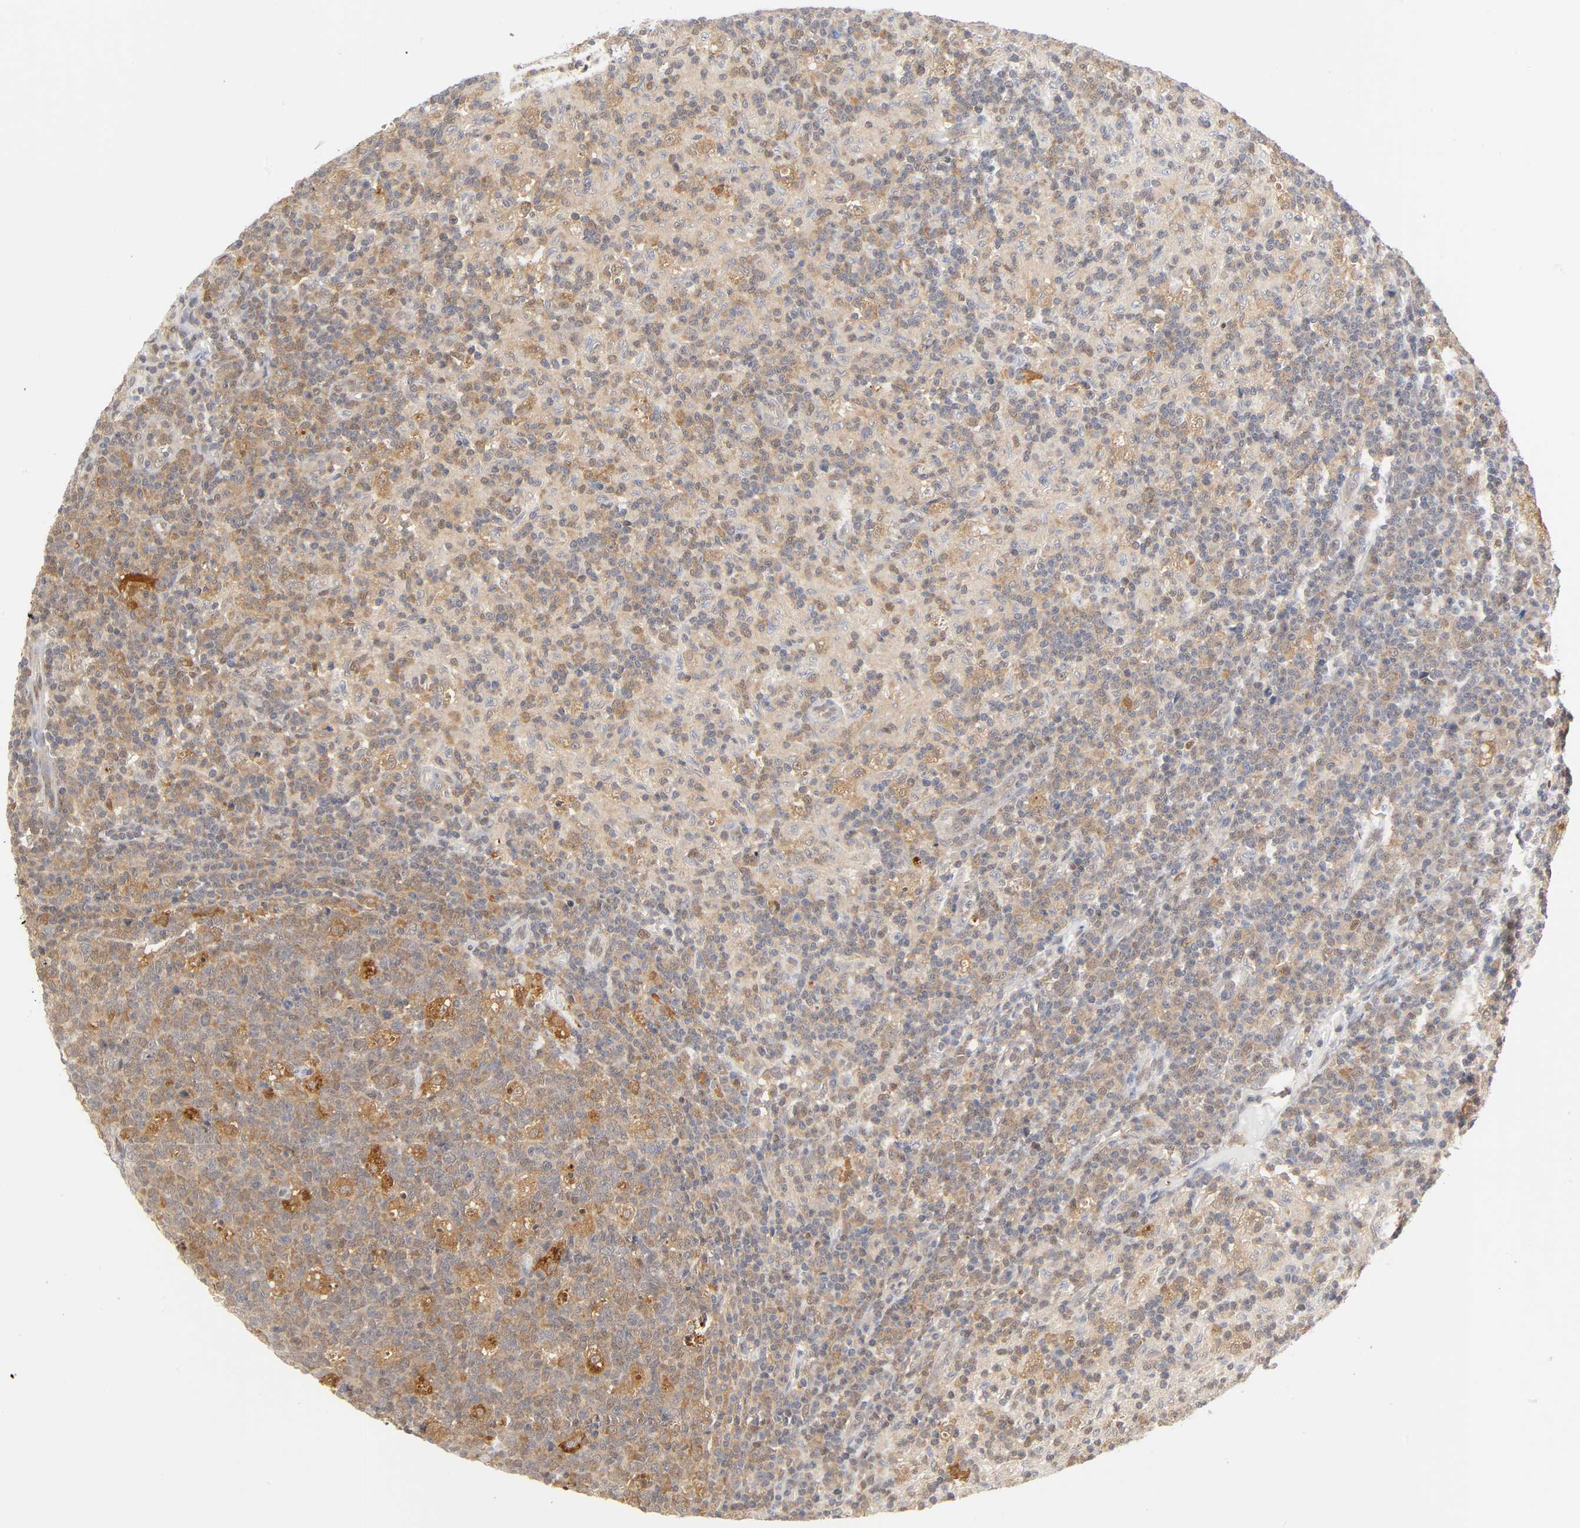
{"staining": {"intensity": "moderate", "quantity": ">75%", "location": "cytoplasmic/membranous"}, "tissue": "lymph node", "cell_type": "Germinal center cells", "image_type": "normal", "snomed": [{"axis": "morphology", "description": "Normal tissue, NOS"}, {"axis": "morphology", "description": "Inflammation, NOS"}, {"axis": "topography", "description": "Lymph node"}], "caption": "Germinal center cells display medium levels of moderate cytoplasmic/membranous staining in about >75% of cells in normal human lymph node. Using DAB (3,3'-diaminobenzidine) (brown) and hematoxylin (blue) stains, captured at high magnification using brightfield microscopy.", "gene": "DFFB", "patient": {"sex": "male", "age": 55}}